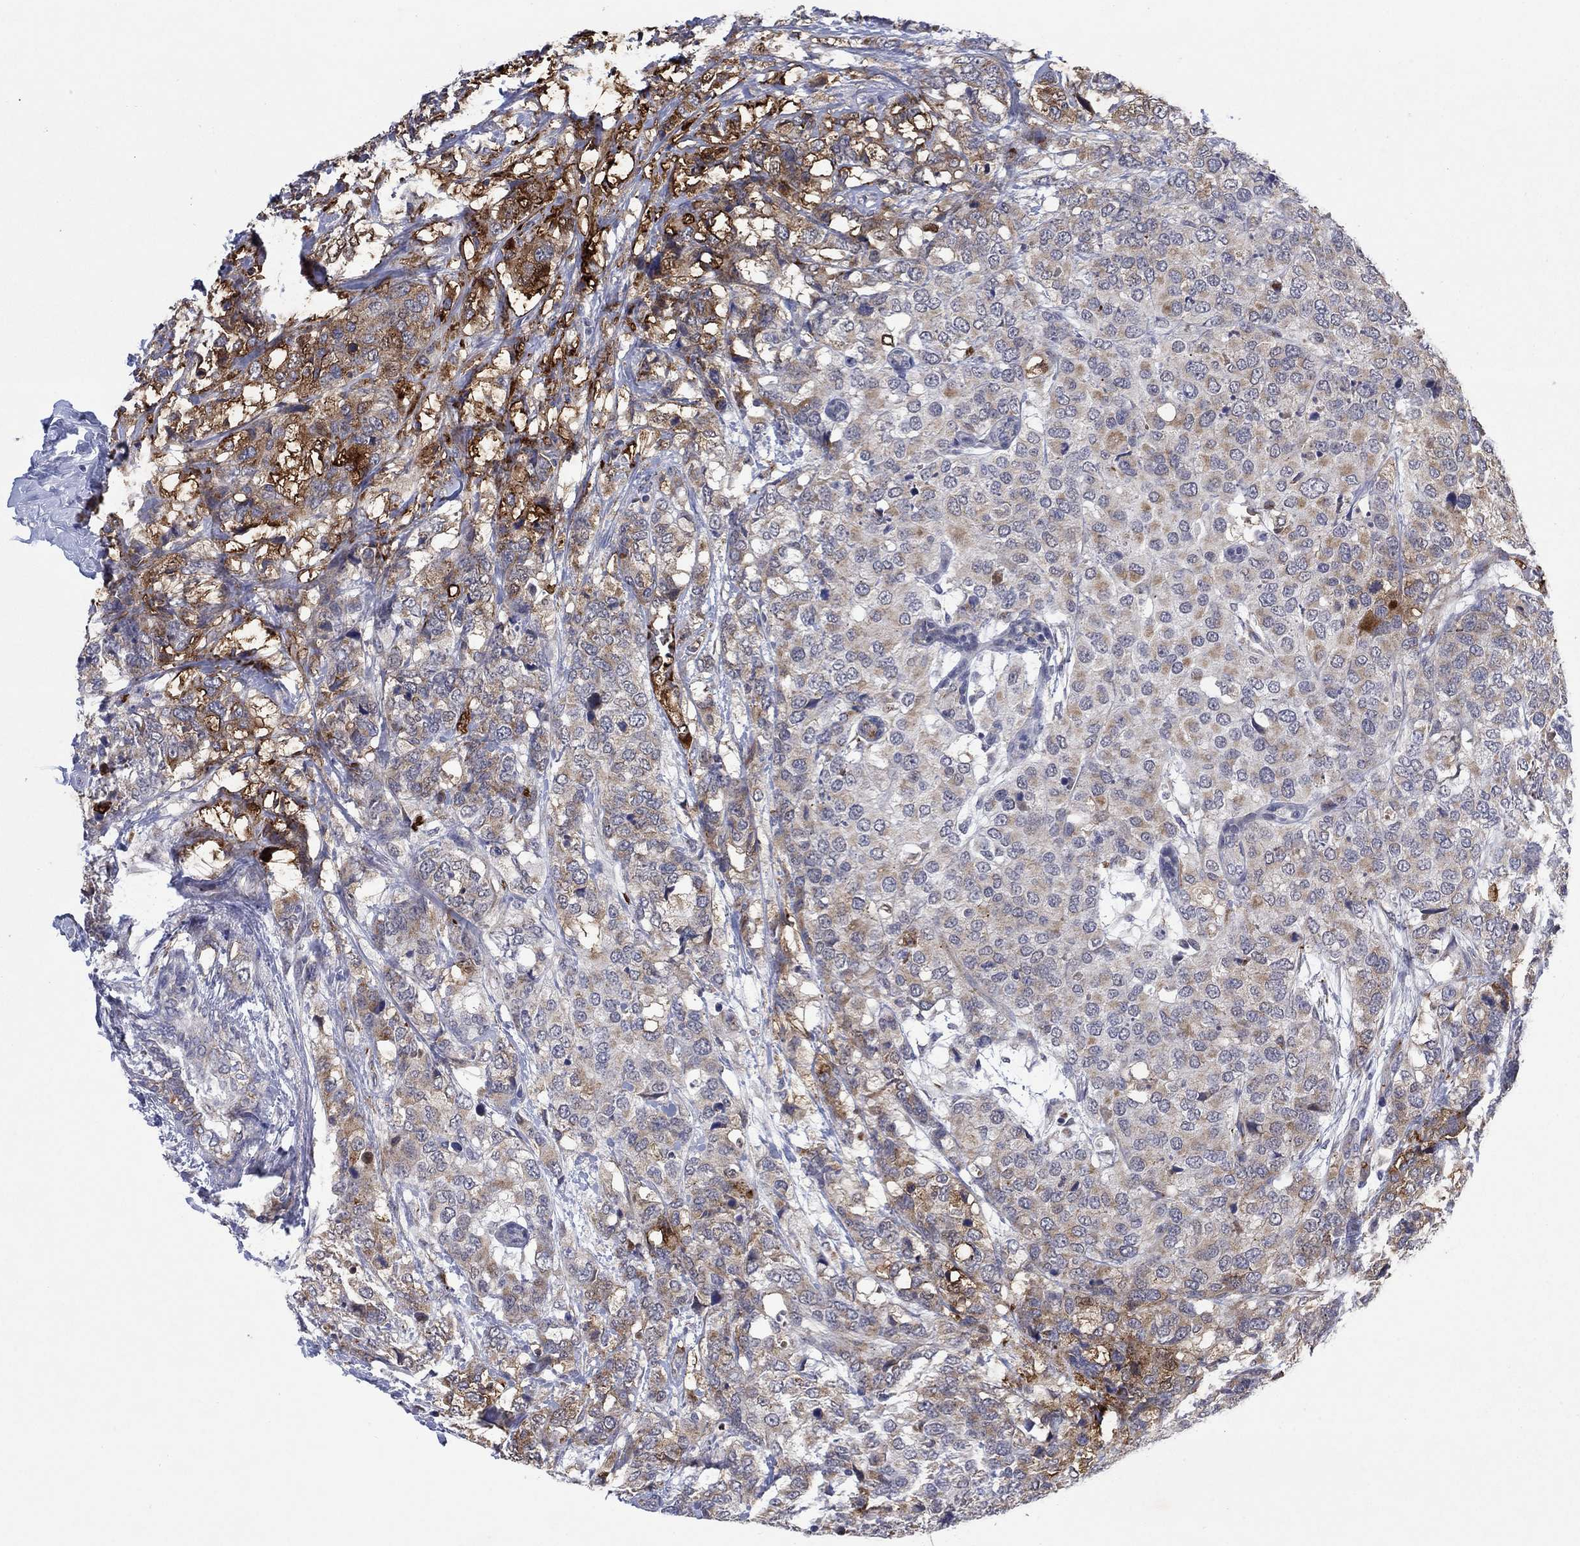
{"staining": {"intensity": "strong", "quantity": "<25%", "location": "cytoplasmic/membranous"}, "tissue": "breast cancer", "cell_type": "Tumor cells", "image_type": "cancer", "snomed": [{"axis": "morphology", "description": "Lobular carcinoma"}, {"axis": "topography", "description": "Breast"}], "caption": "A brown stain highlights strong cytoplasmic/membranous positivity of a protein in human breast lobular carcinoma tumor cells.", "gene": "SDC1", "patient": {"sex": "female", "age": 59}}